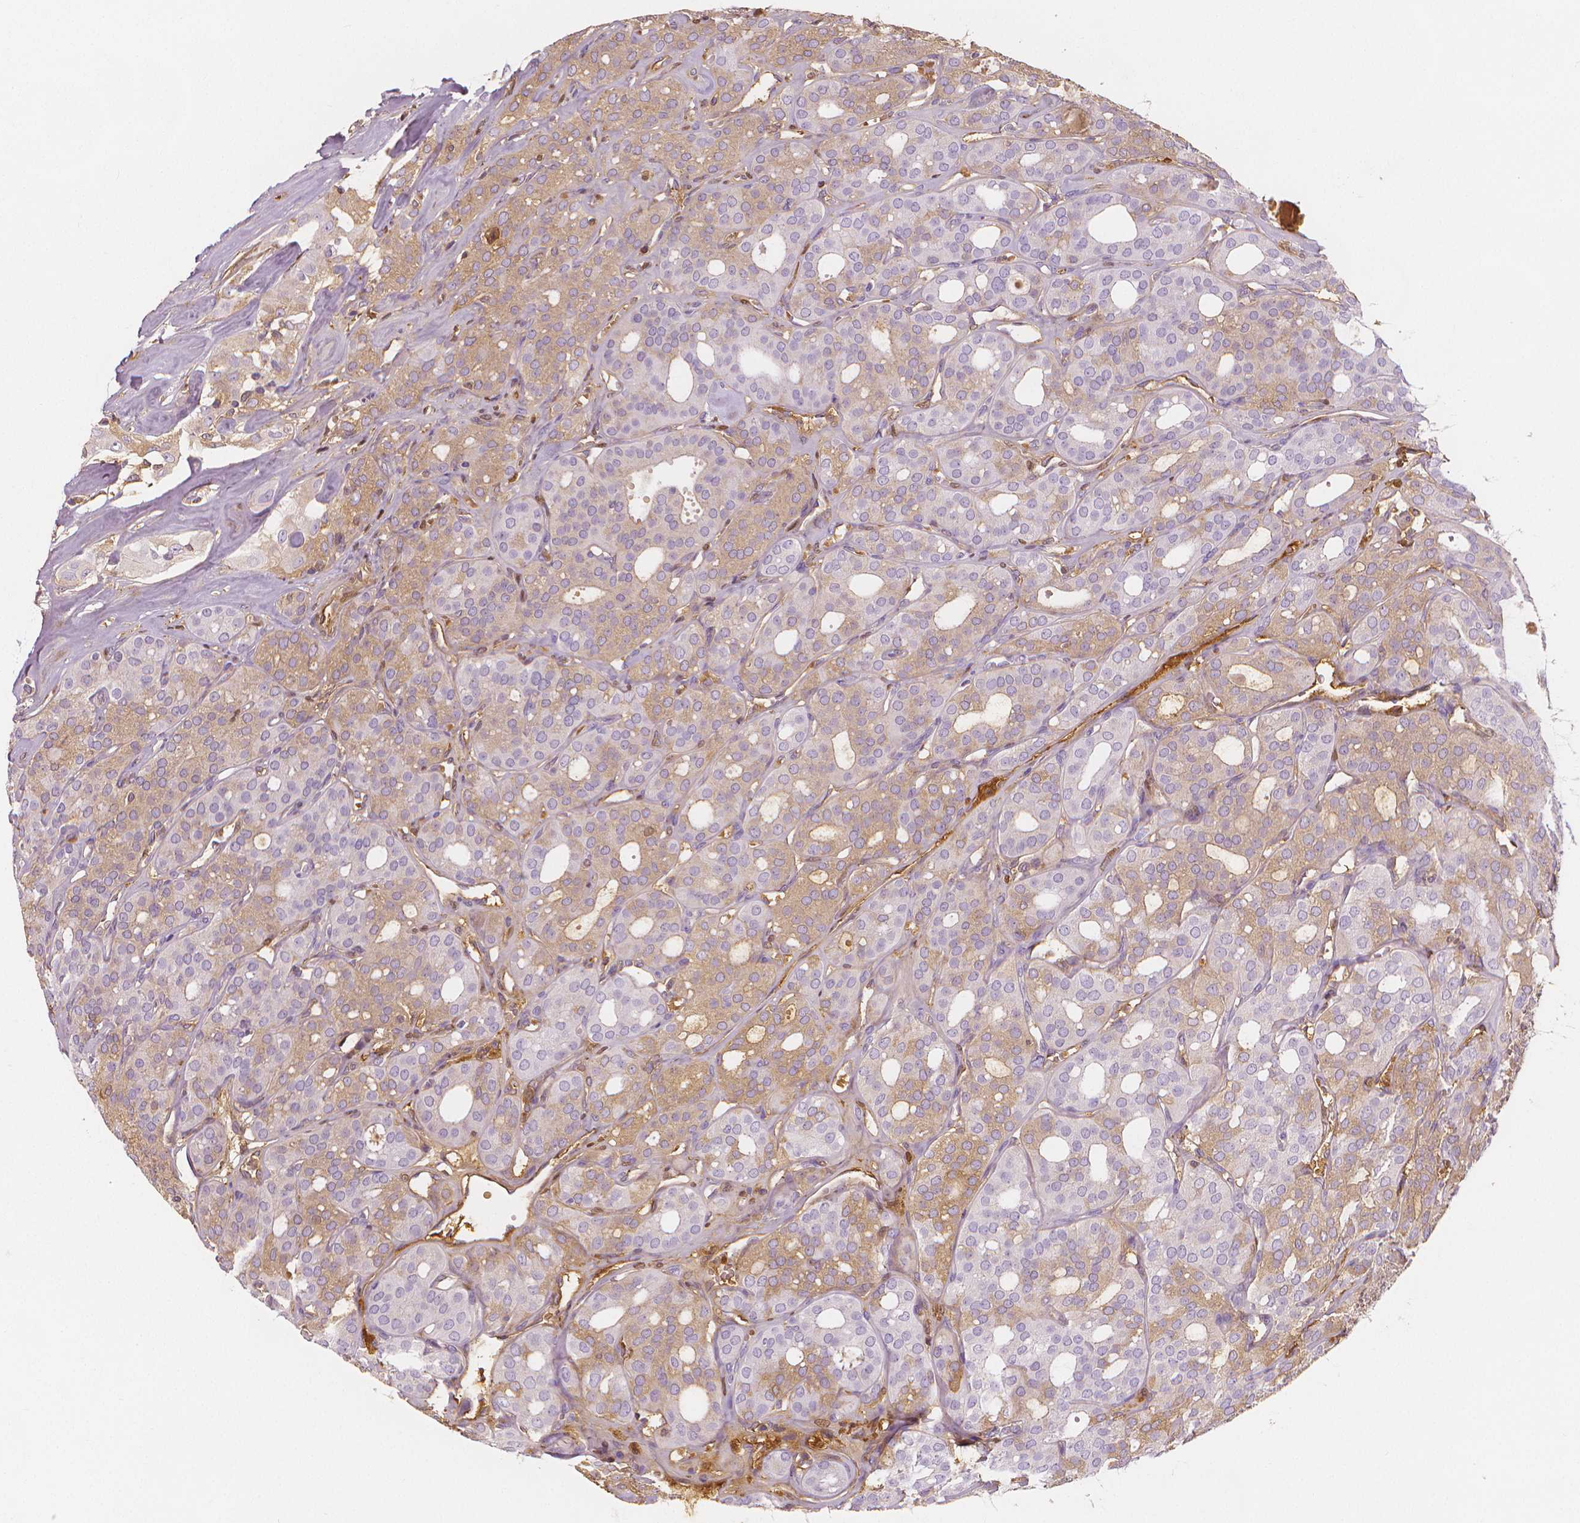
{"staining": {"intensity": "weak", "quantity": "25%-75%", "location": "cytoplasmic/membranous"}, "tissue": "thyroid cancer", "cell_type": "Tumor cells", "image_type": "cancer", "snomed": [{"axis": "morphology", "description": "Follicular adenoma carcinoma, NOS"}, {"axis": "topography", "description": "Thyroid gland"}], "caption": "Immunohistochemistry of thyroid cancer (follicular adenoma carcinoma) demonstrates low levels of weak cytoplasmic/membranous expression in approximately 25%-75% of tumor cells. (Brightfield microscopy of DAB IHC at high magnification).", "gene": "APOA4", "patient": {"sex": "male", "age": 75}}